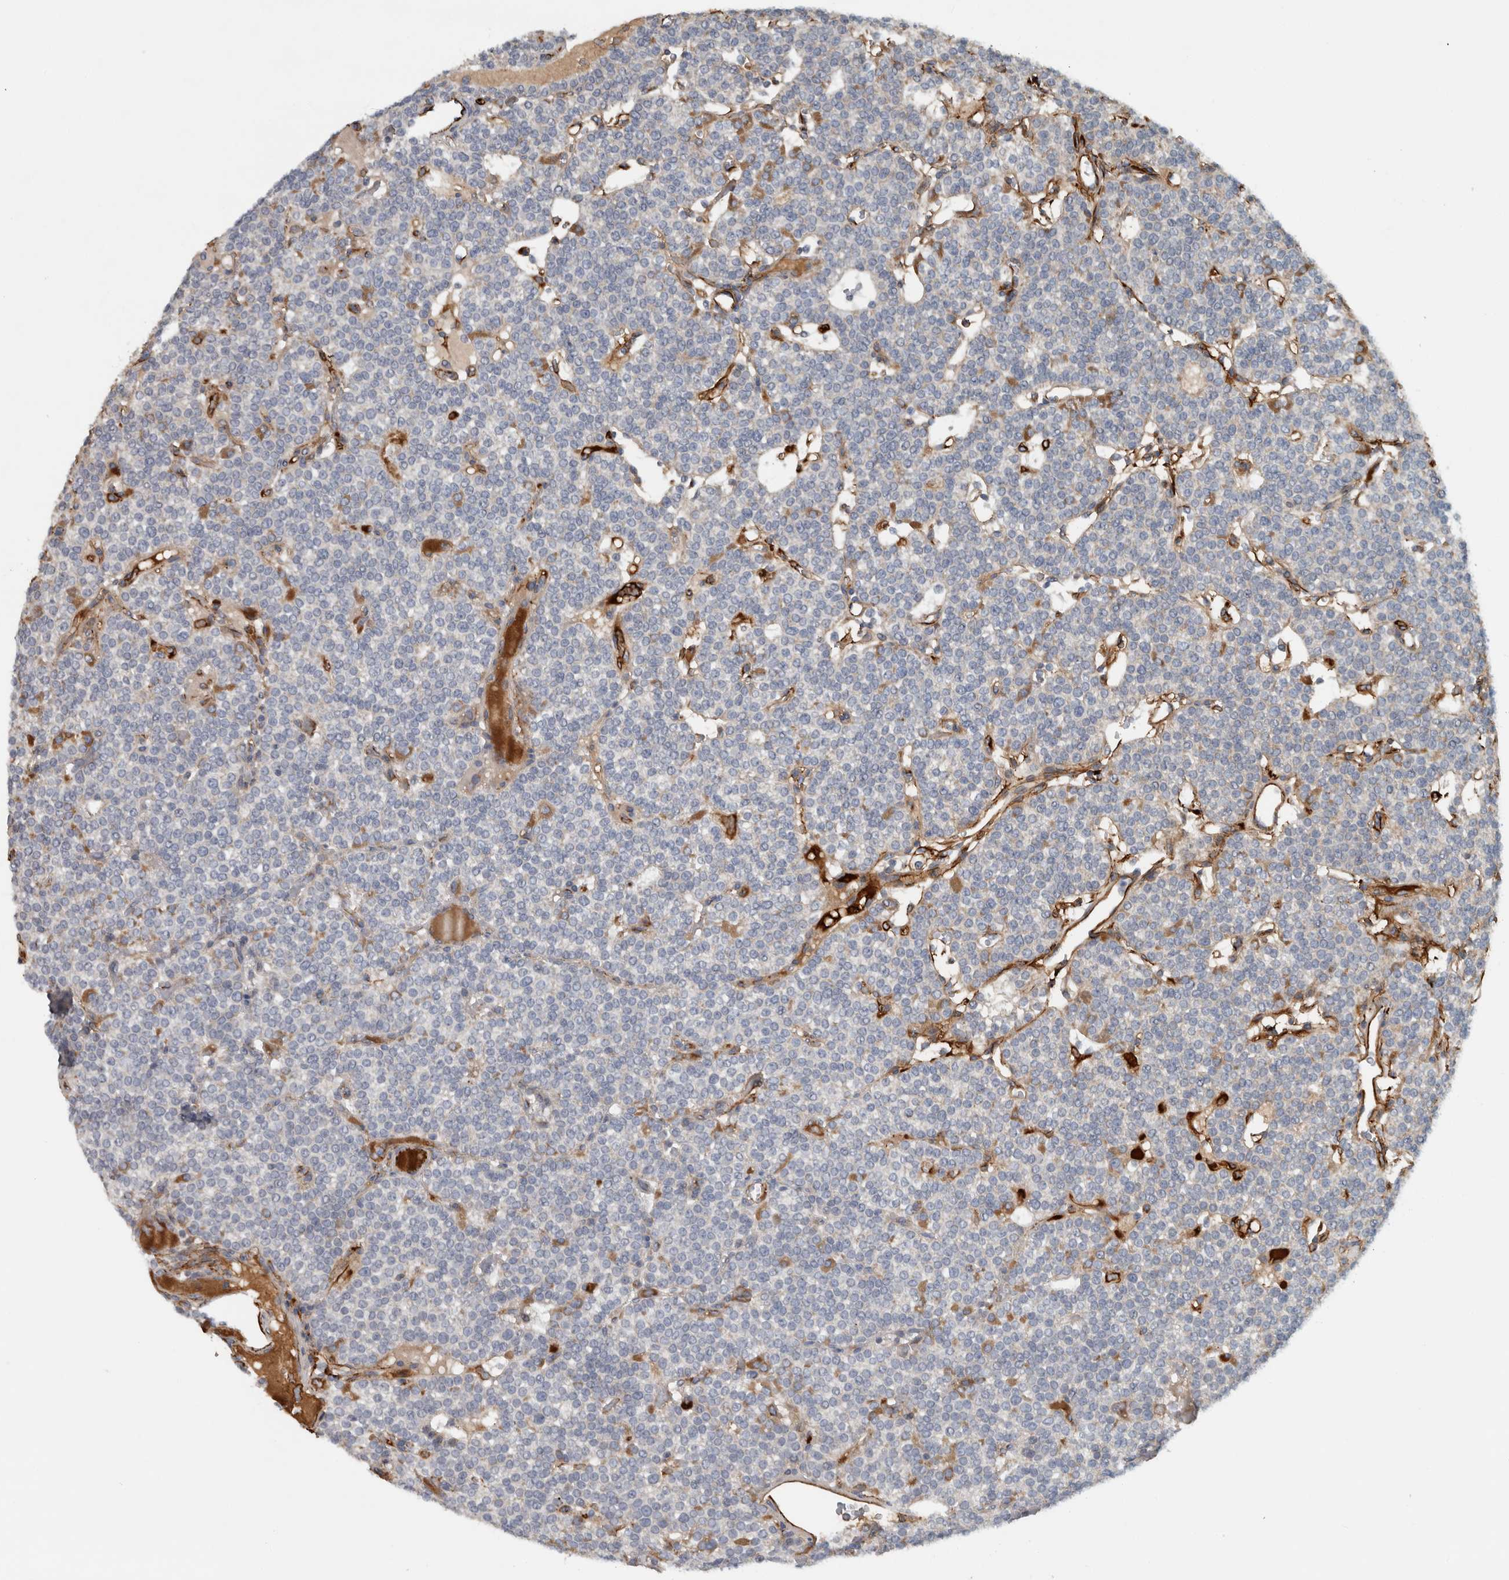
{"staining": {"intensity": "negative", "quantity": "none", "location": "none"}, "tissue": "parathyroid gland", "cell_type": "Glandular cells", "image_type": "normal", "snomed": [{"axis": "morphology", "description": "Normal tissue, NOS"}, {"axis": "topography", "description": "Parathyroid gland"}], "caption": "Parathyroid gland stained for a protein using immunohistochemistry displays no expression glandular cells.", "gene": "FN1", "patient": {"sex": "male", "age": 83}}